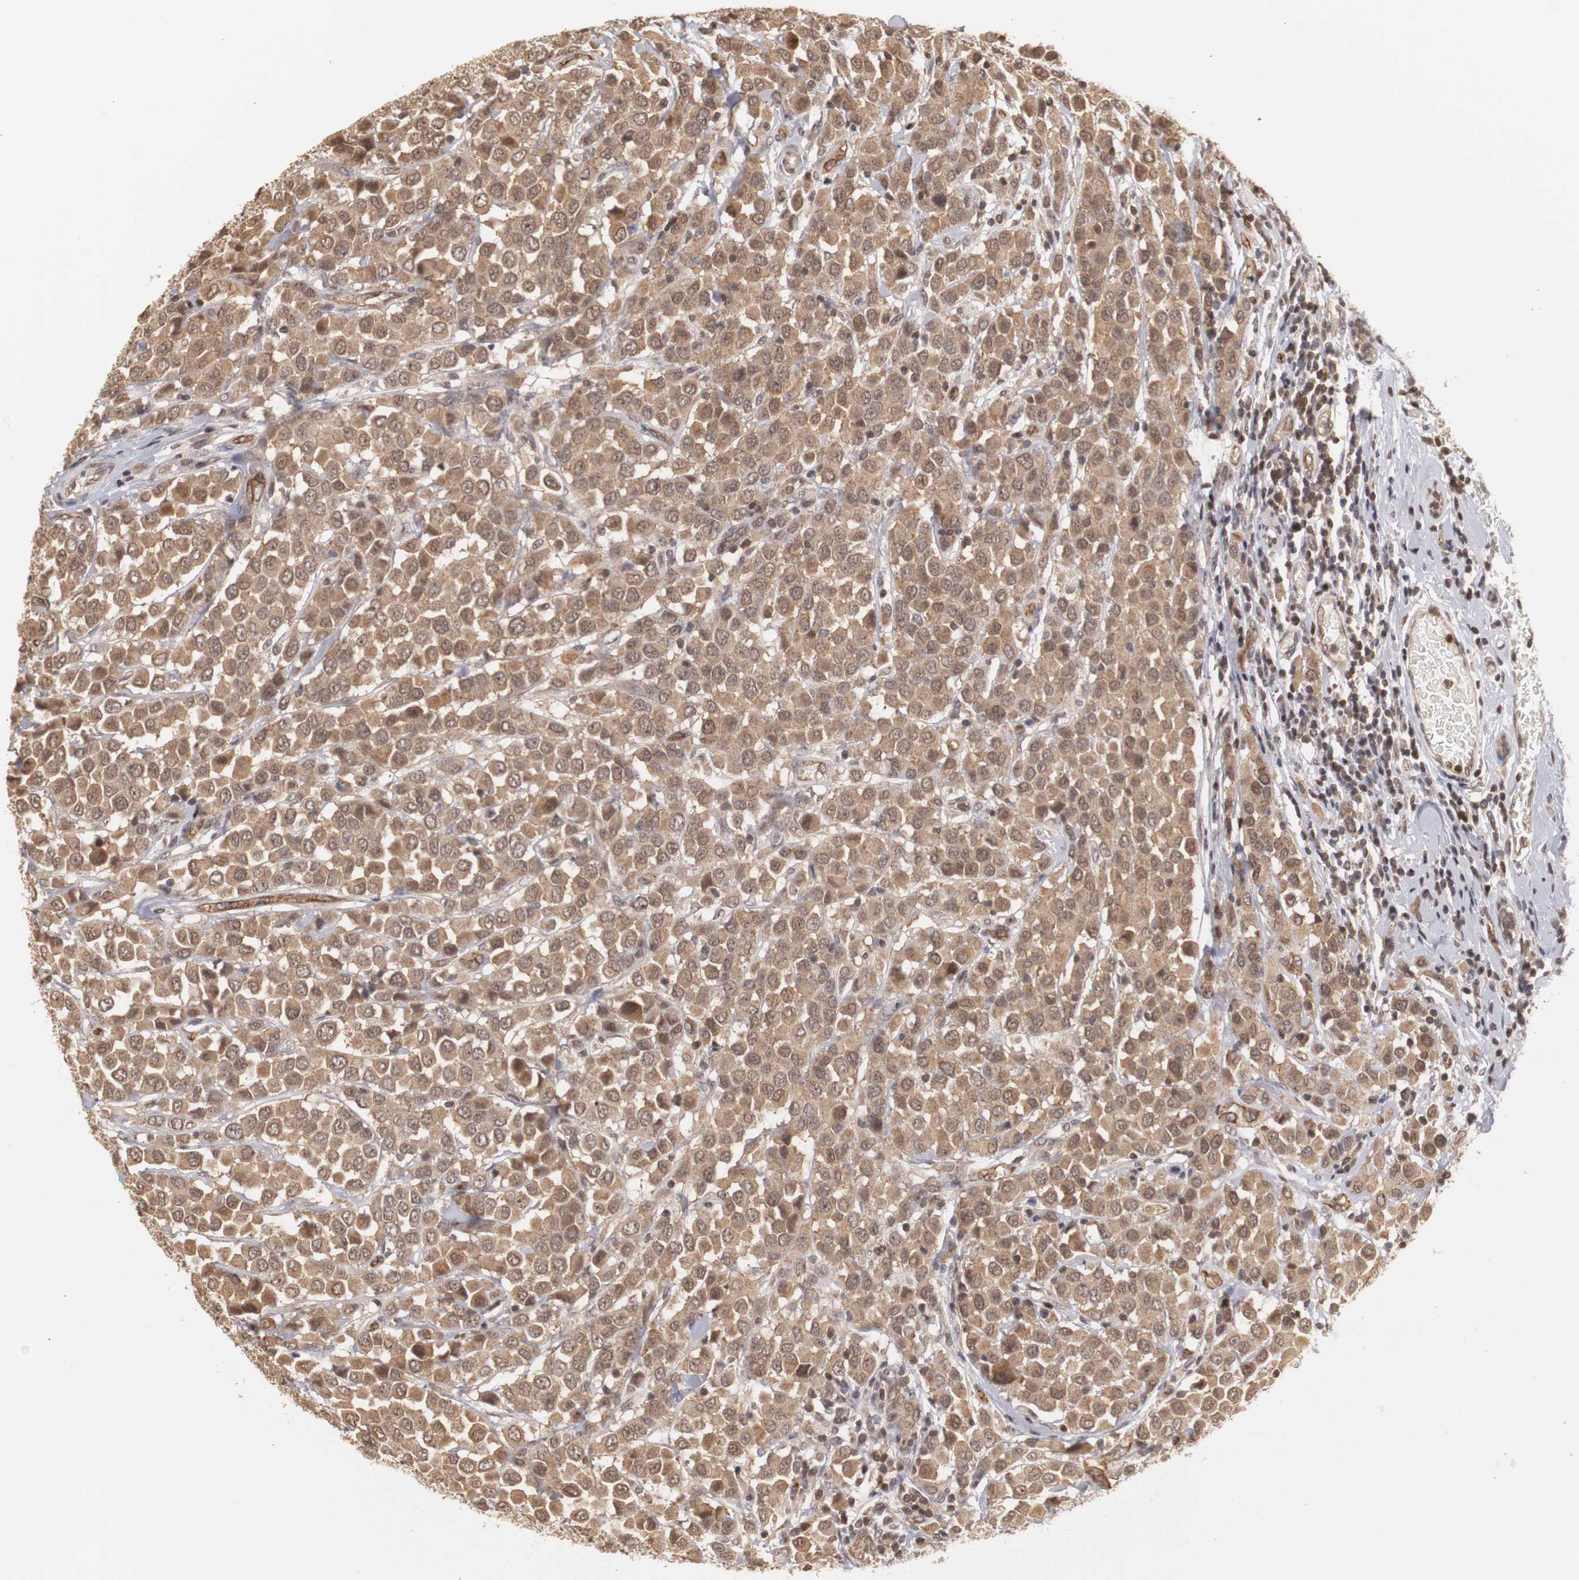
{"staining": {"intensity": "moderate", "quantity": ">75%", "location": "cytoplasmic/membranous,nuclear"}, "tissue": "breast cancer", "cell_type": "Tumor cells", "image_type": "cancer", "snomed": [{"axis": "morphology", "description": "Duct carcinoma"}, {"axis": "topography", "description": "Breast"}], "caption": "Moderate cytoplasmic/membranous and nuclear staining for a protein is seen in approximately >75% of tumor cells of intraductal carcinoma (breast) using immunohistochemistry.", "gene": "PLEKHA1", "patient": {"sex": "female", "age": 61}}